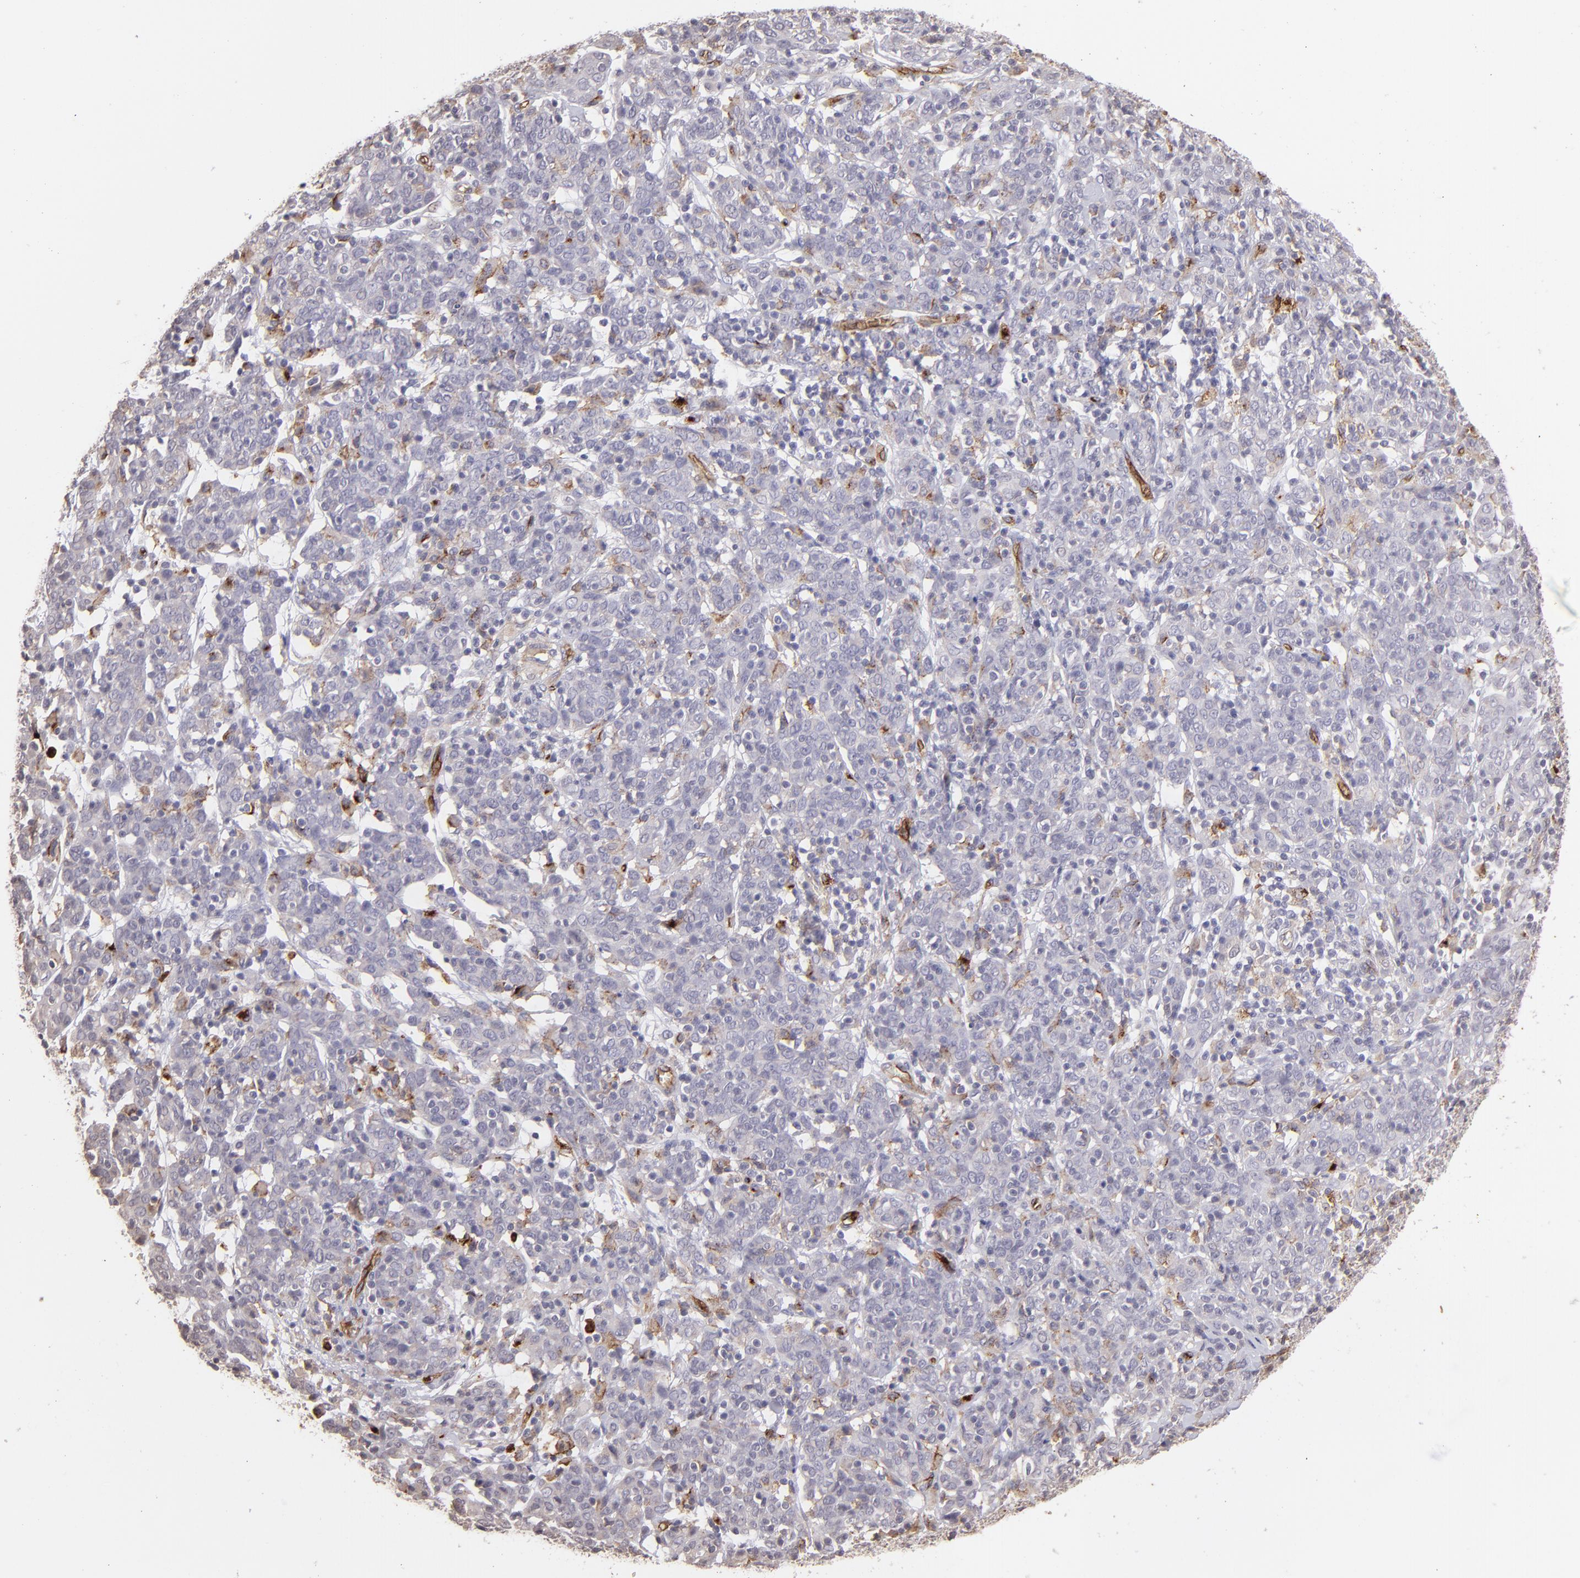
{"staining": {"intensity": "negative", "quantity": "none", "location": "none"}, "tissue": "cervical cancer", "cell_type": "Tumor cells", "image_type": "cancer", "snomed": [{"axis": "morphology", "description": "Normal tissue, NOS"}, {"axis": "morphology", "description": "Squamous cell carcinoma, NOS"}, {"axis": "topography", "description": "Cervix"}], "caption": "A histopathology image of human squamous cell carcinoma (cervical) is negative for staining in tumor cells.", "gene": "DYSF", "patient": {"sex": "female", "age": 67}}